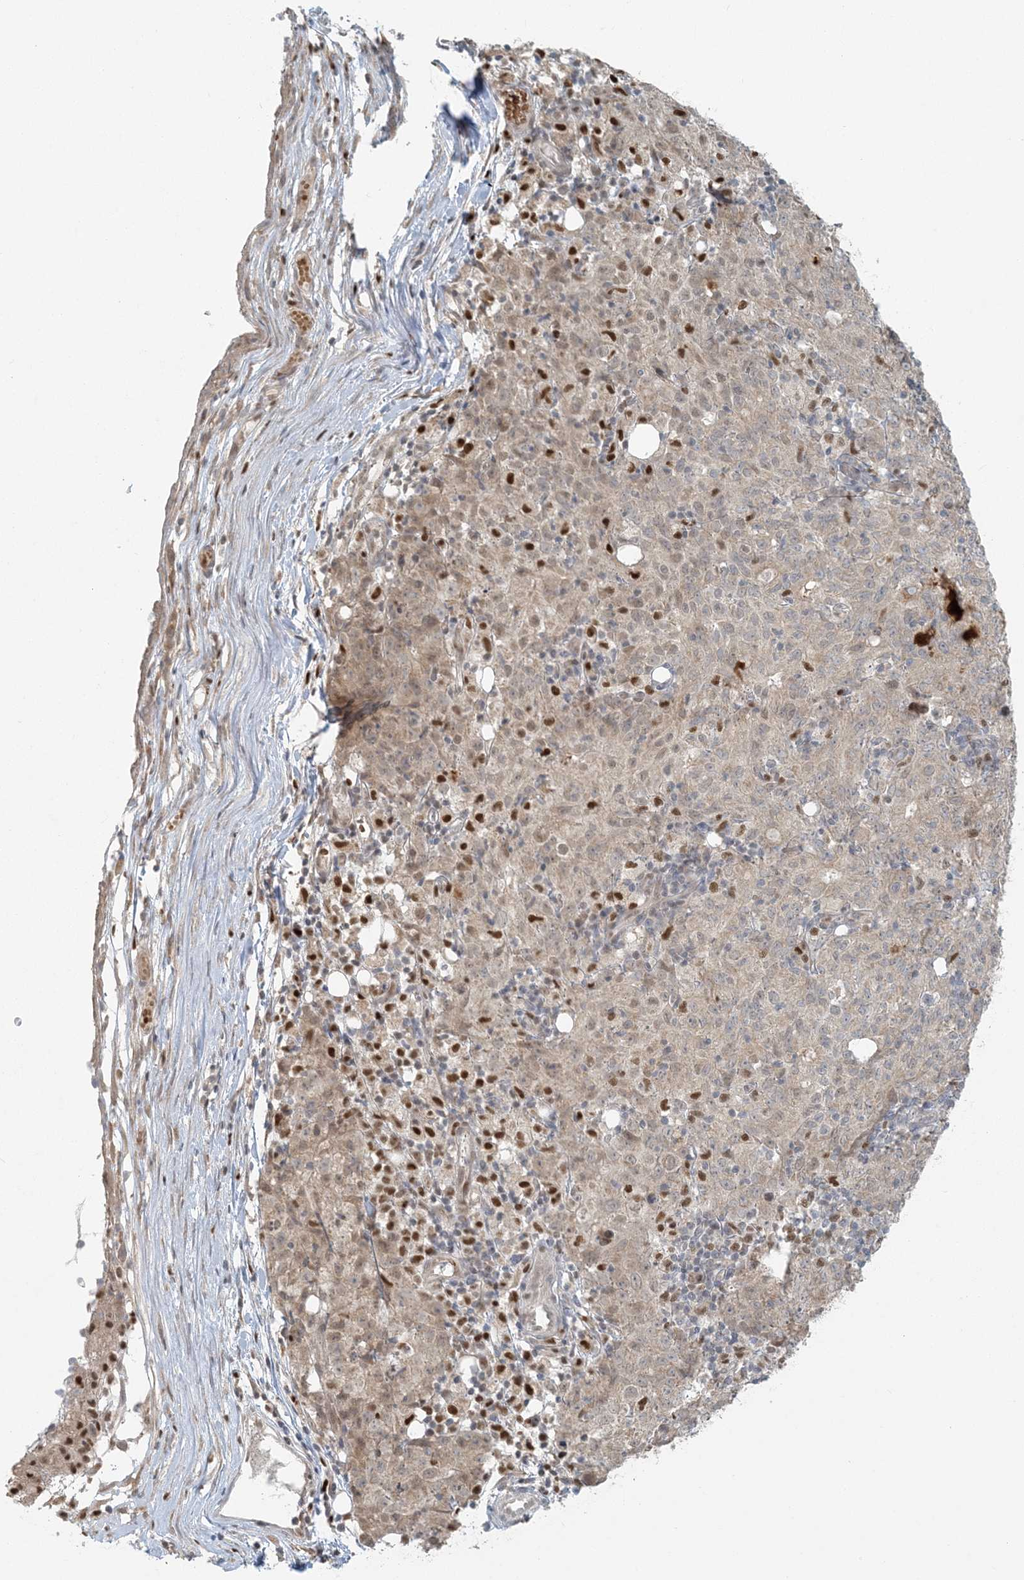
{"staining": {"intensity": "moderate", "quantity": "<25%", "location": "nuclear"}, "tissue": "ovarian cancer", "cell_type": "Tumor cells", "image_type": "cancer", "snomed": [{"axis": "morphology", "description": "Carcinoma, endometroid"}, {"axis": "topography", "description": "Ovary"}], "caption": "High-magnification brightfield microscopy of ovarian cancer (endometroid carcinoma) stained with DAB (brown) and counterstained with hematoxylin (blue). tumor cells exhibit moderate nuclear expression is seen in approximately<25% of cells. The staining is performed using DAB brown chromogen to label protein expression. The nuclei are counter-stained blue using hematoxylin.", "gene": "CTDNEP1", "patient": {"sex": "female", "age": 42}}